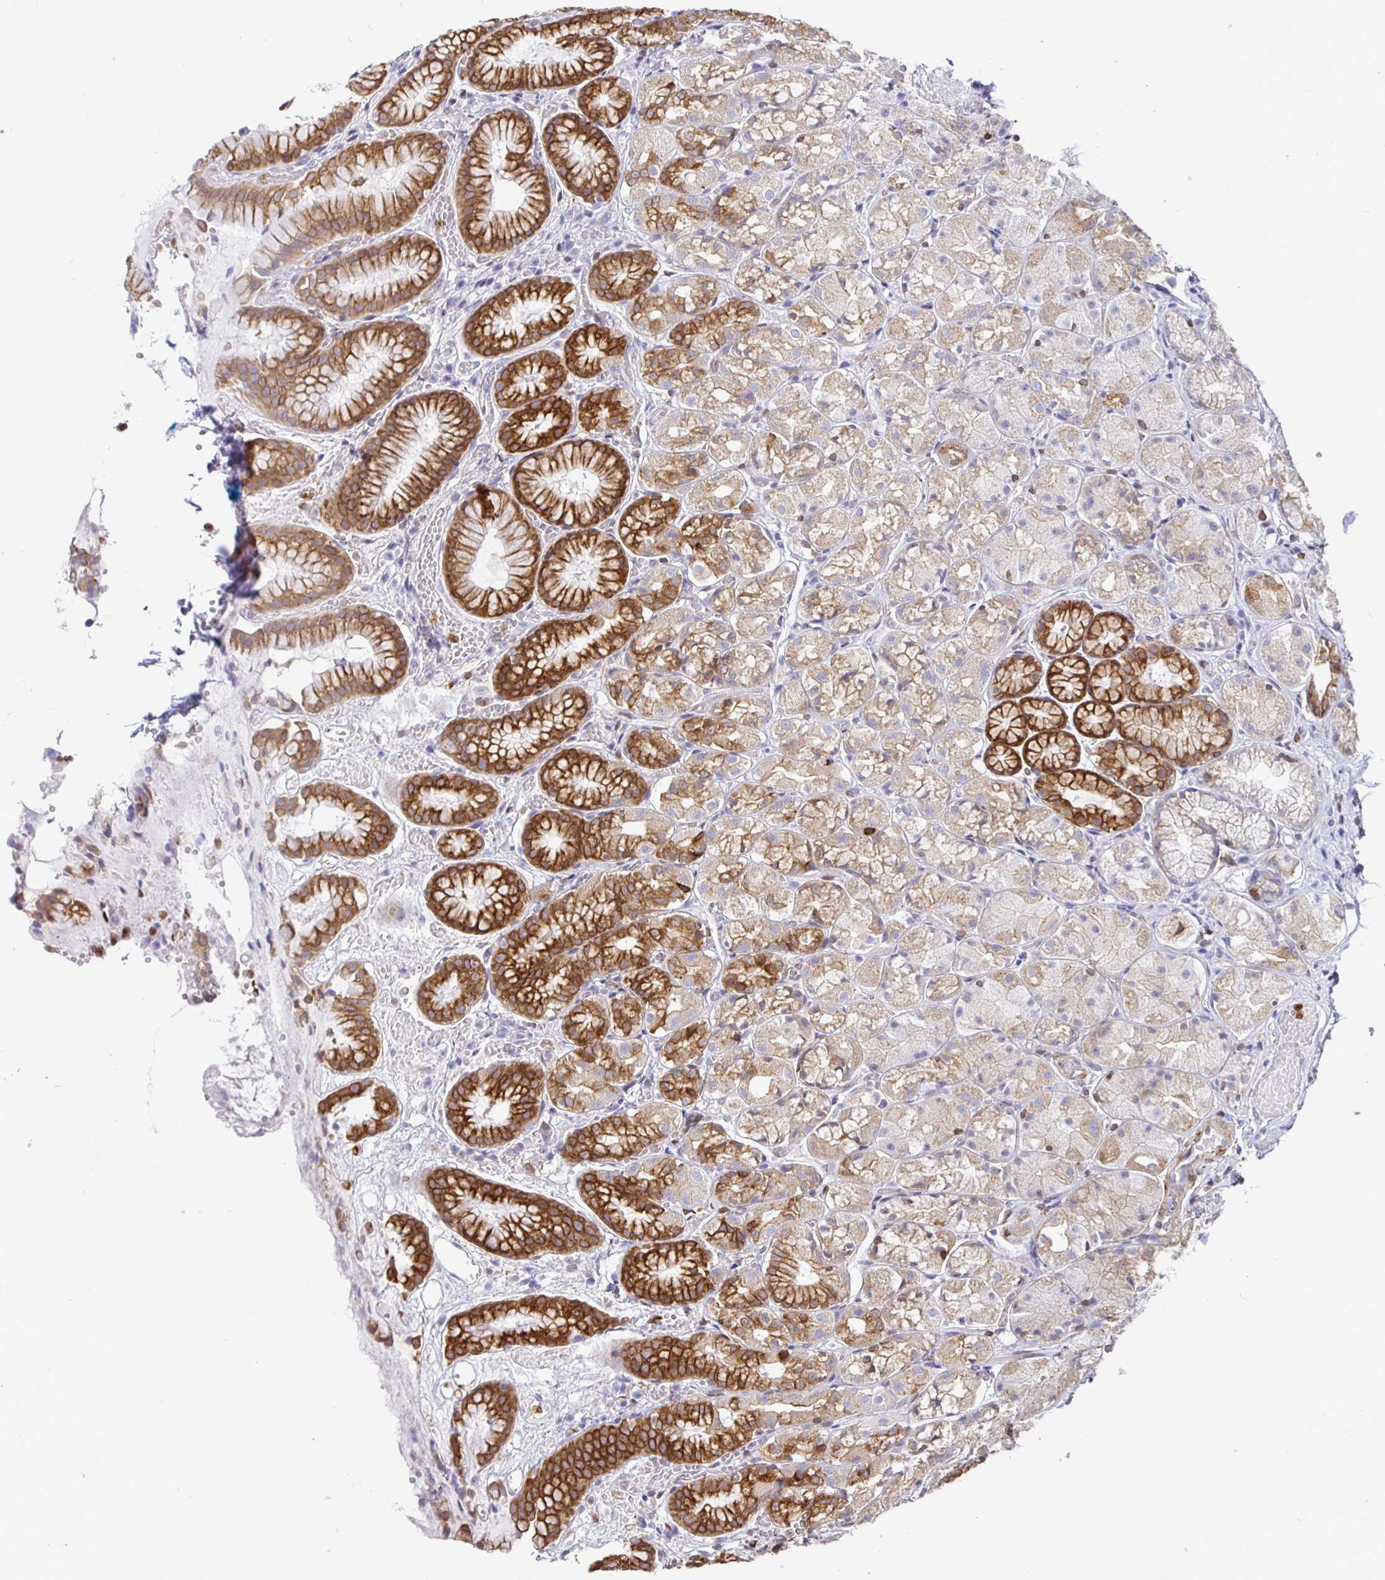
{"staining": {"intensity": "strong", "quantity": "25%-75%", "location": "cytoplasmic/membranous"}, "tissue": "stomach", "cell_type": "Glandular cells", "image_type": "normal", "snomed": [{"axis": "morphology", "description": "Normal tissue, NOS"}, {"axis": "topography", "description": "Stomach"}], "caption": "Brown immunohistochemical staining in normal stomach shows strong cytoplasmic/membranous positivity in approximately 25%-75% of glandular cells.", "gene": "TP53I11", "patient": {"sex": "male", "age": 70}}